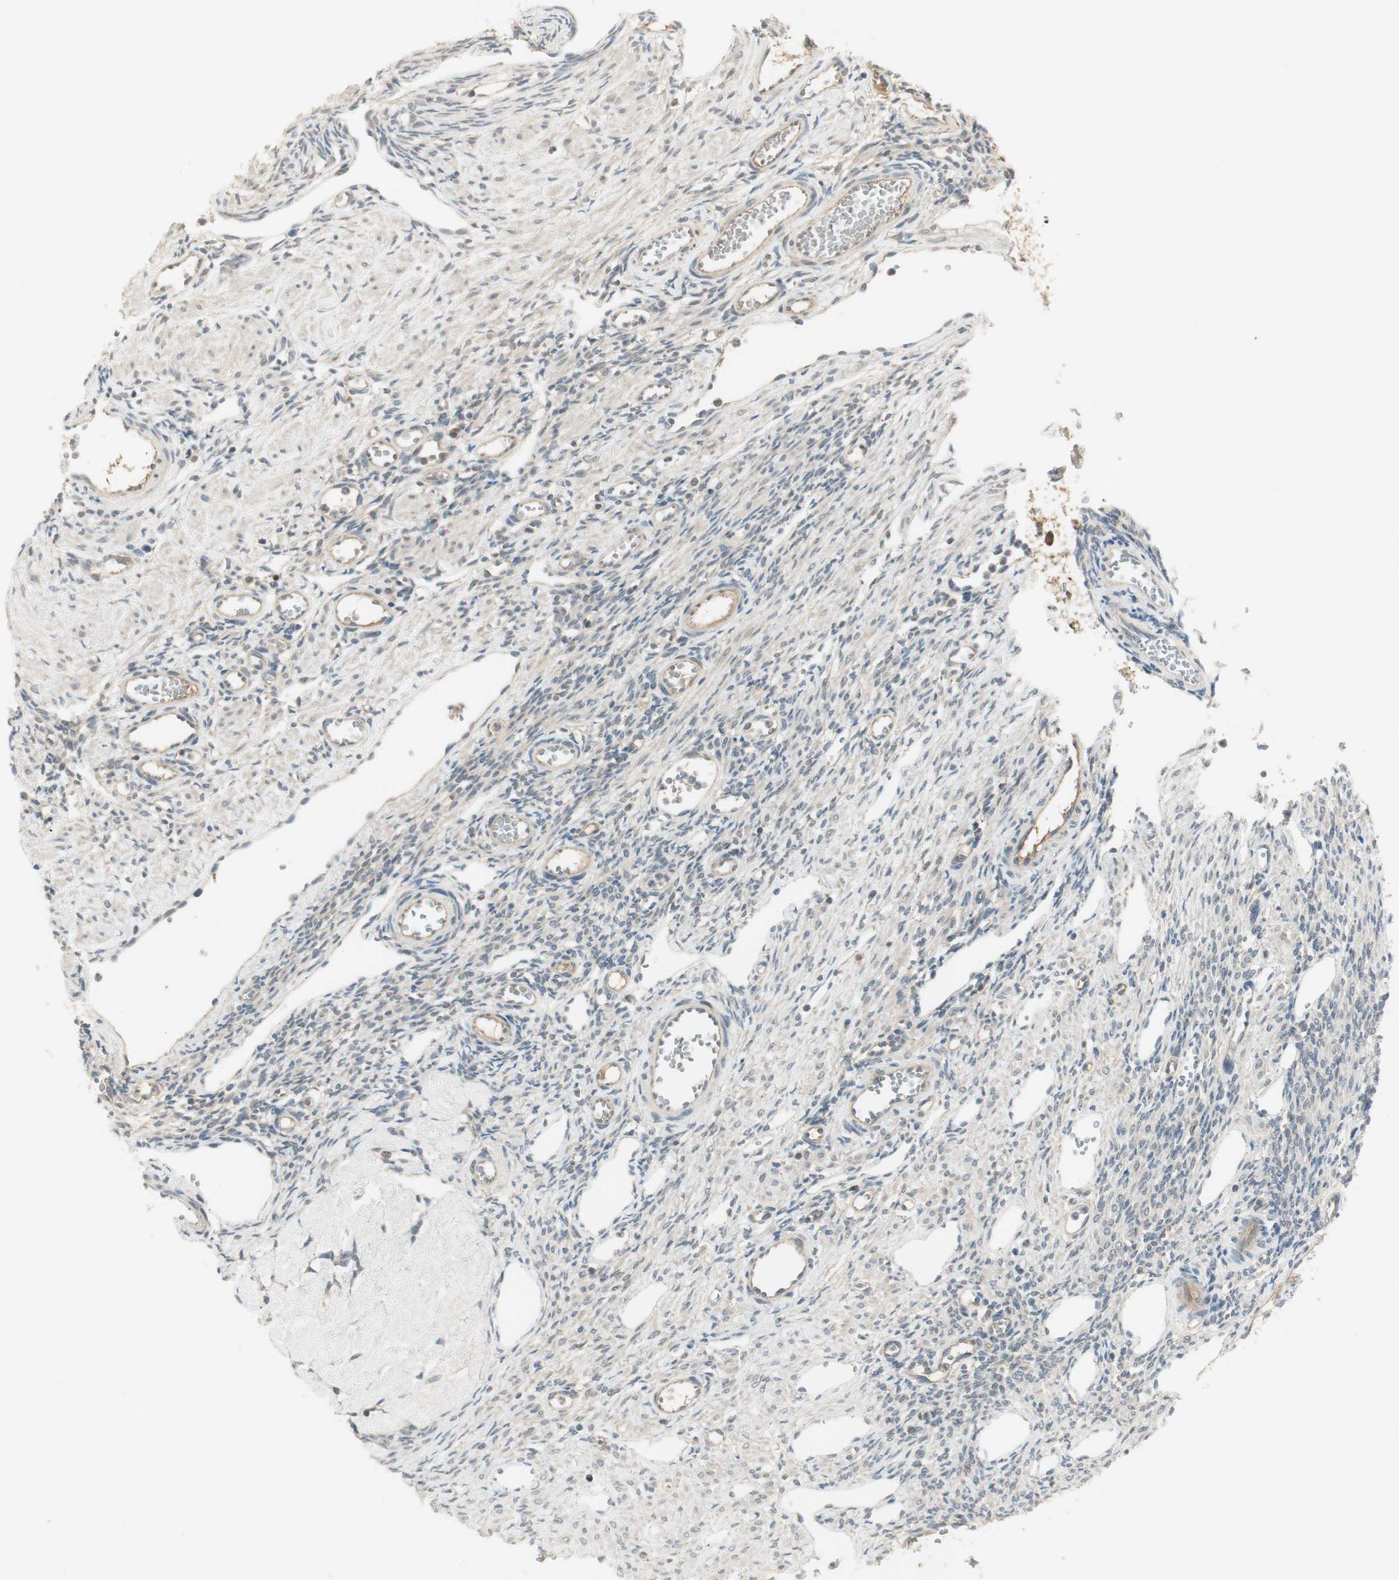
{"staining": {"intensity": "weak", "quantity": "<25%", "location": "cytoplasmic/membranous"}, "tissue": "ovary", "cell_type": "Ovarian stroma cells", "image_type": "normal", "snomed": [{"axis": "morphology", "description": "Normal tissue, NOS"}, {"axis": "topography", "description": "Ovary"}], "caption": "Immunohistochemical staining of normal human ovary shows no significant staining in ovarian stroma cells.", "gene": "USP2", "patient": {"sex": "female", "age": 33}}